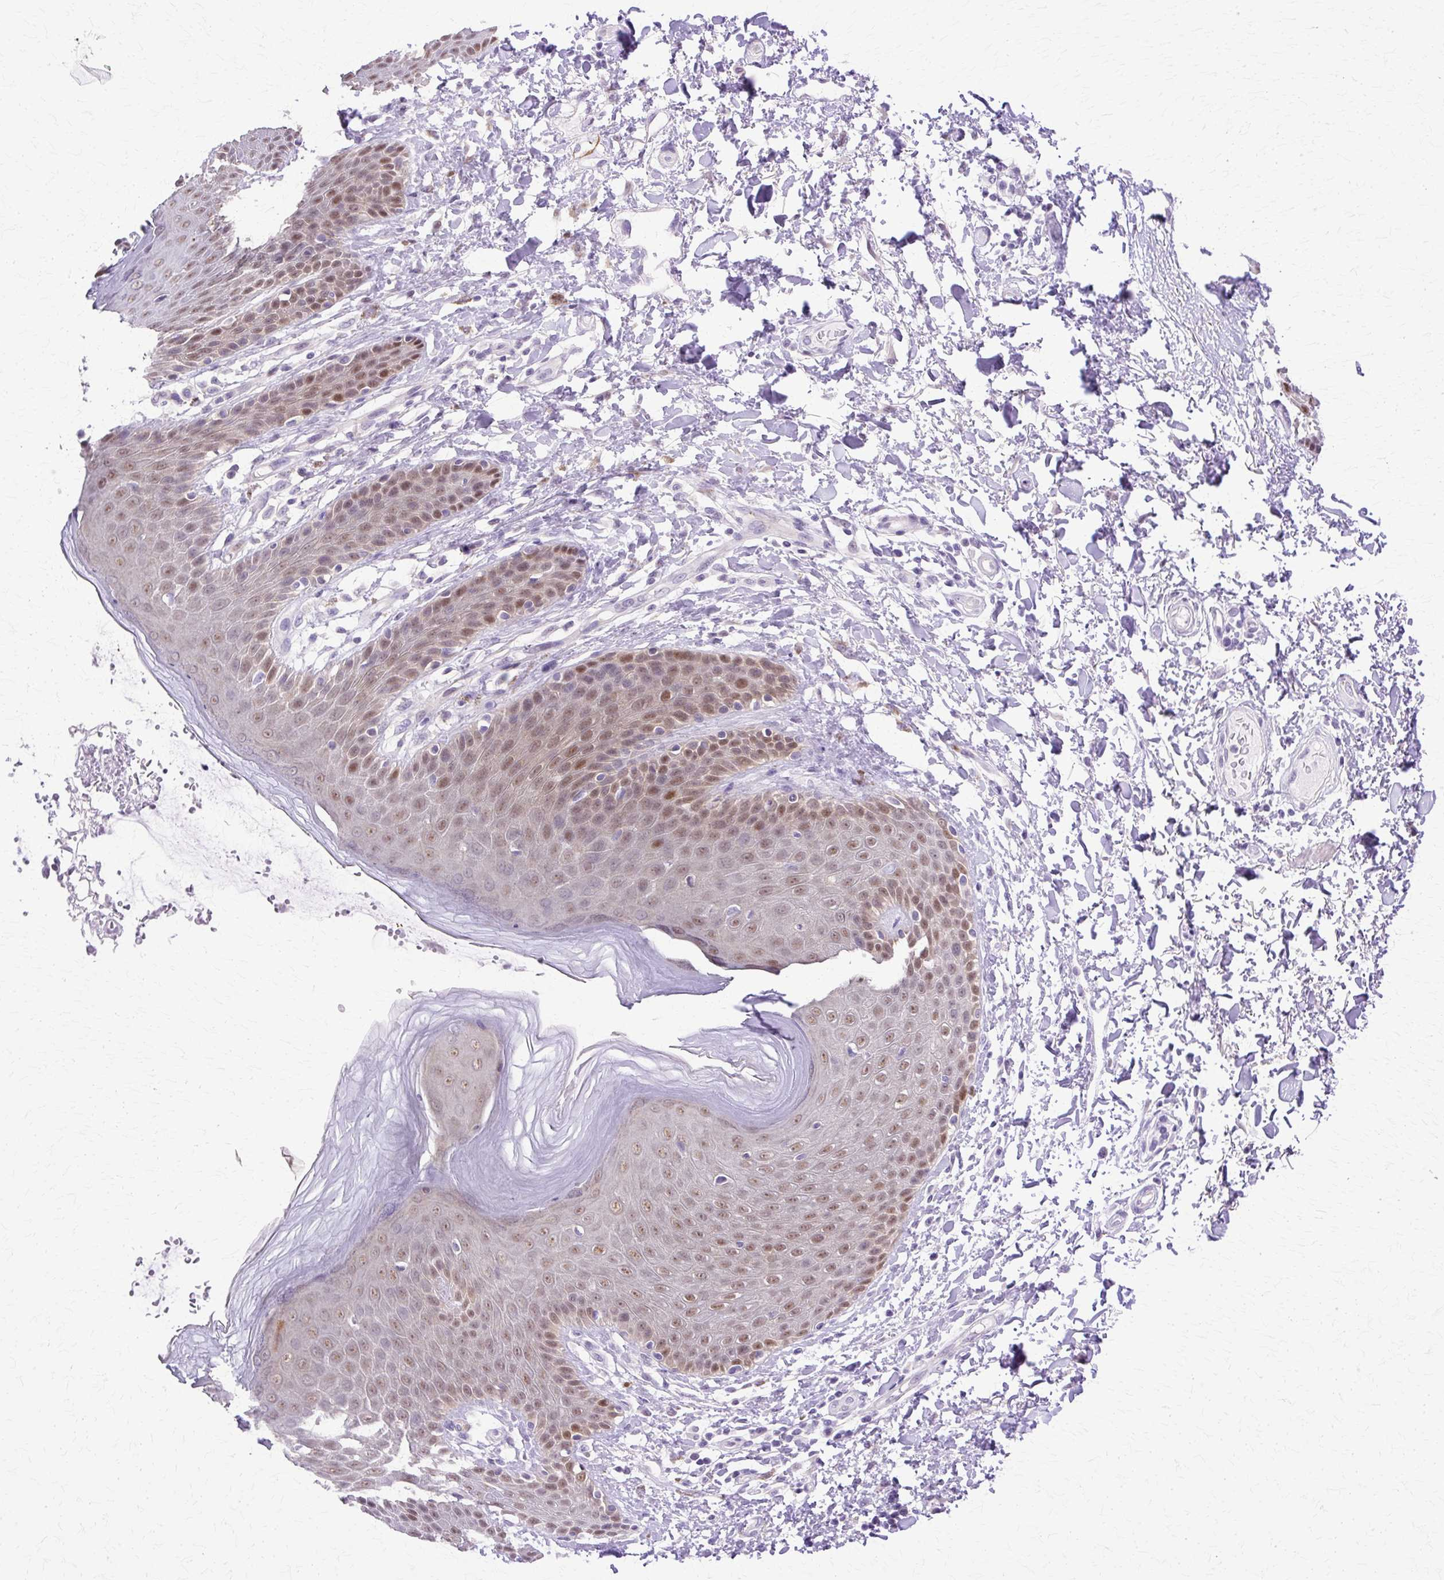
{"staining": {"intensity": "strong", "quantity": "<25%", "location": "cytoplasmic/membranous,nuclear"}, "tissue": "skin", "cell_type": "Epidermal cells", "image_type": "normal", "snomed": [{"axis": "morphology", "description": "Normal tissue, NOS"}, {"axis": "topography", "description": "Peripheral nerve tissue"}], "caption": "The histopathology image shows a brown stain indicating the presence of a protein in the cytoplasmic/membranous,nuclear of epidermal cells in skin. Using DAB (3,3'-diaminobenzidine) (brown) and hematoxylin (blue) stains, captured at high magnification using brightfield microscopy.", "gene": "HSPA1A", "patient": {"sex": "male", "age": 51}}